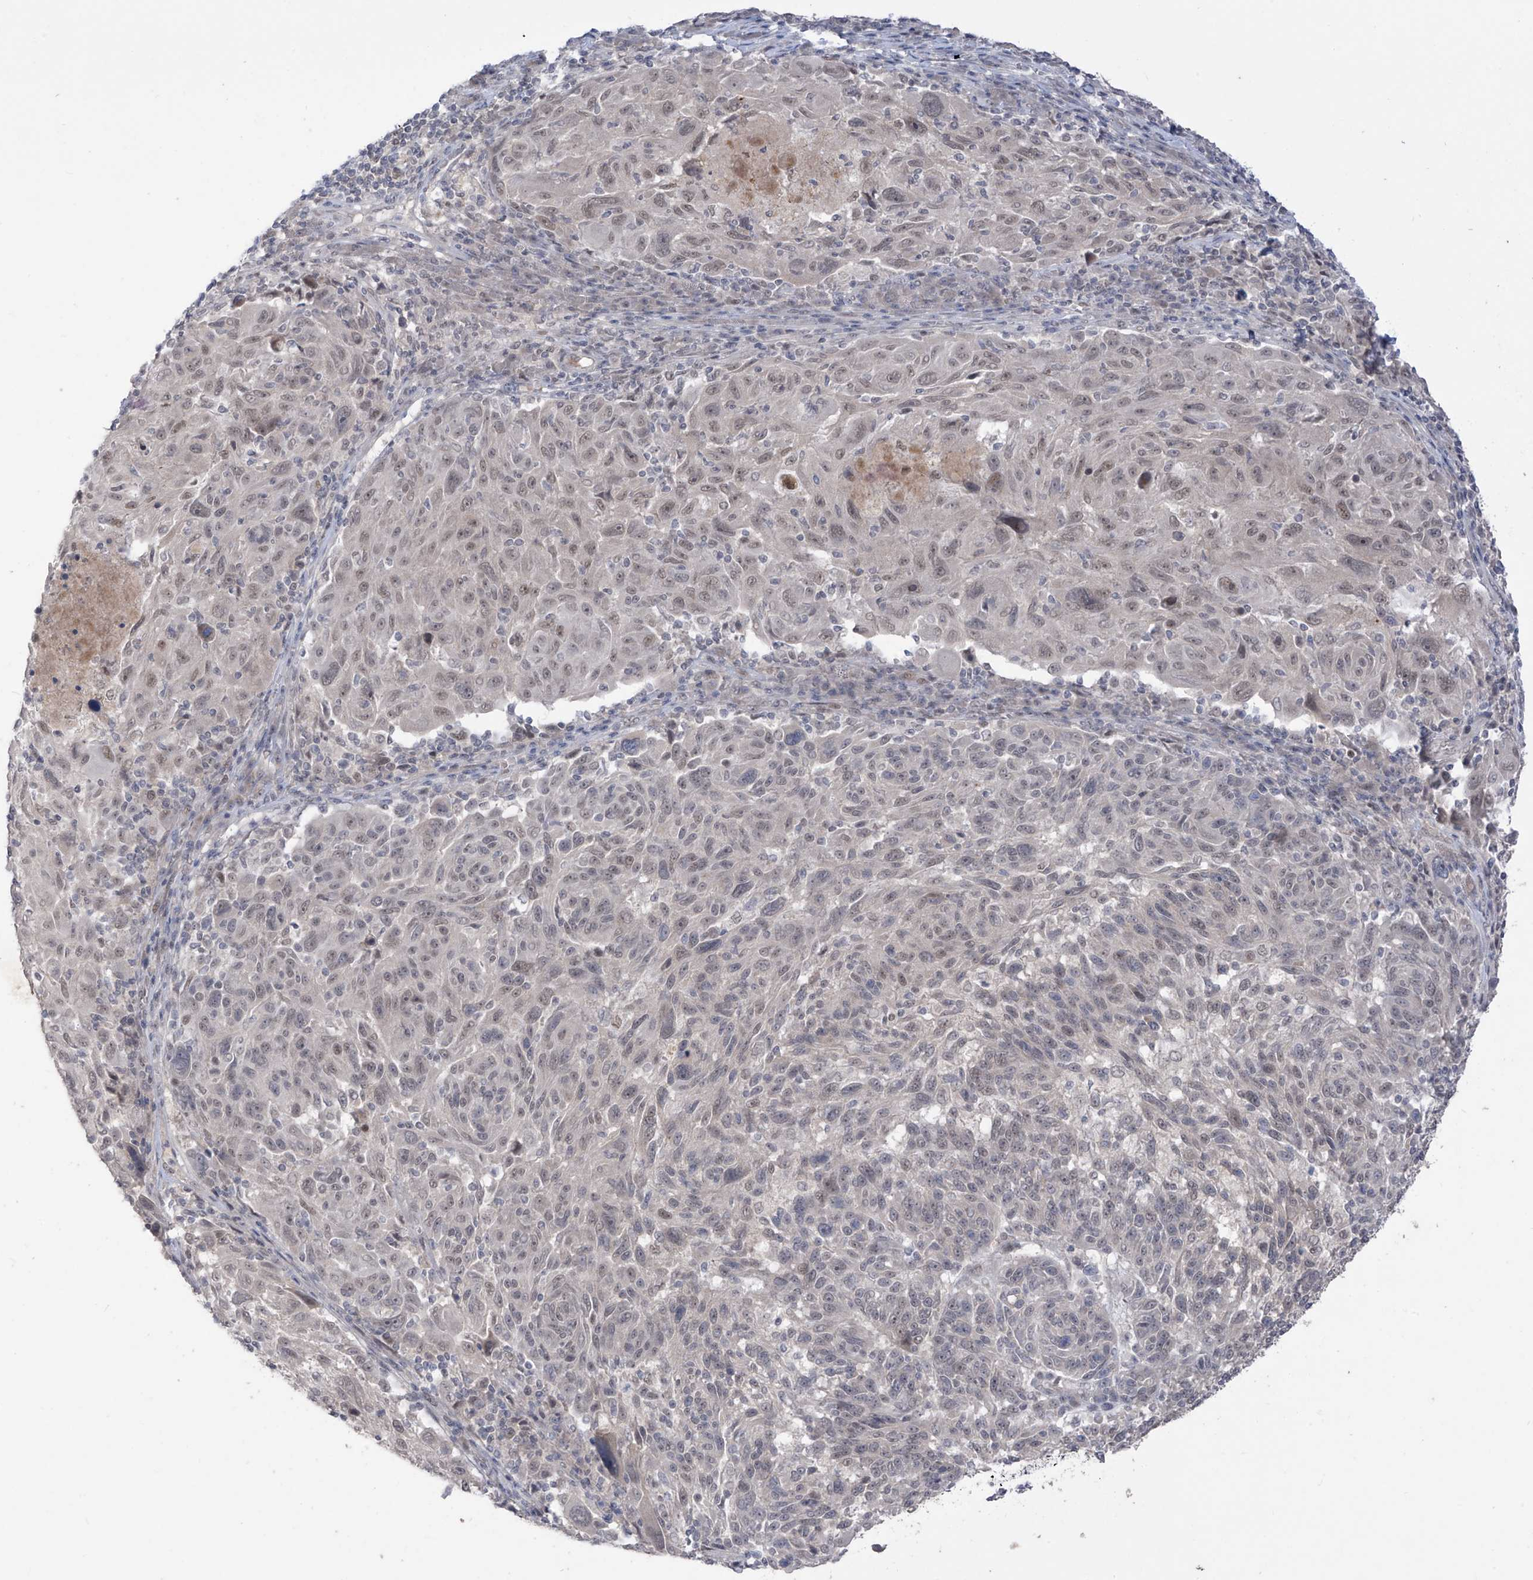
{"staining": {"intensity": "weak", "quantity": "<25%", "location": "nuclear"}, "tissue": "melanoma", "cell_type": "Tumor cells", "image_type": "cancer", "snomed": [{"axis": "morphology", "description": "Malignant melanoma, NOS"}, {"axis": "topography", "description": "Skin"}], "caption": "Protein analysis of malignant melanoma demonstrates no significant positivity in tumor cells.", "gene": "OGT", "patient": {"sex": "male", "age": 53}}